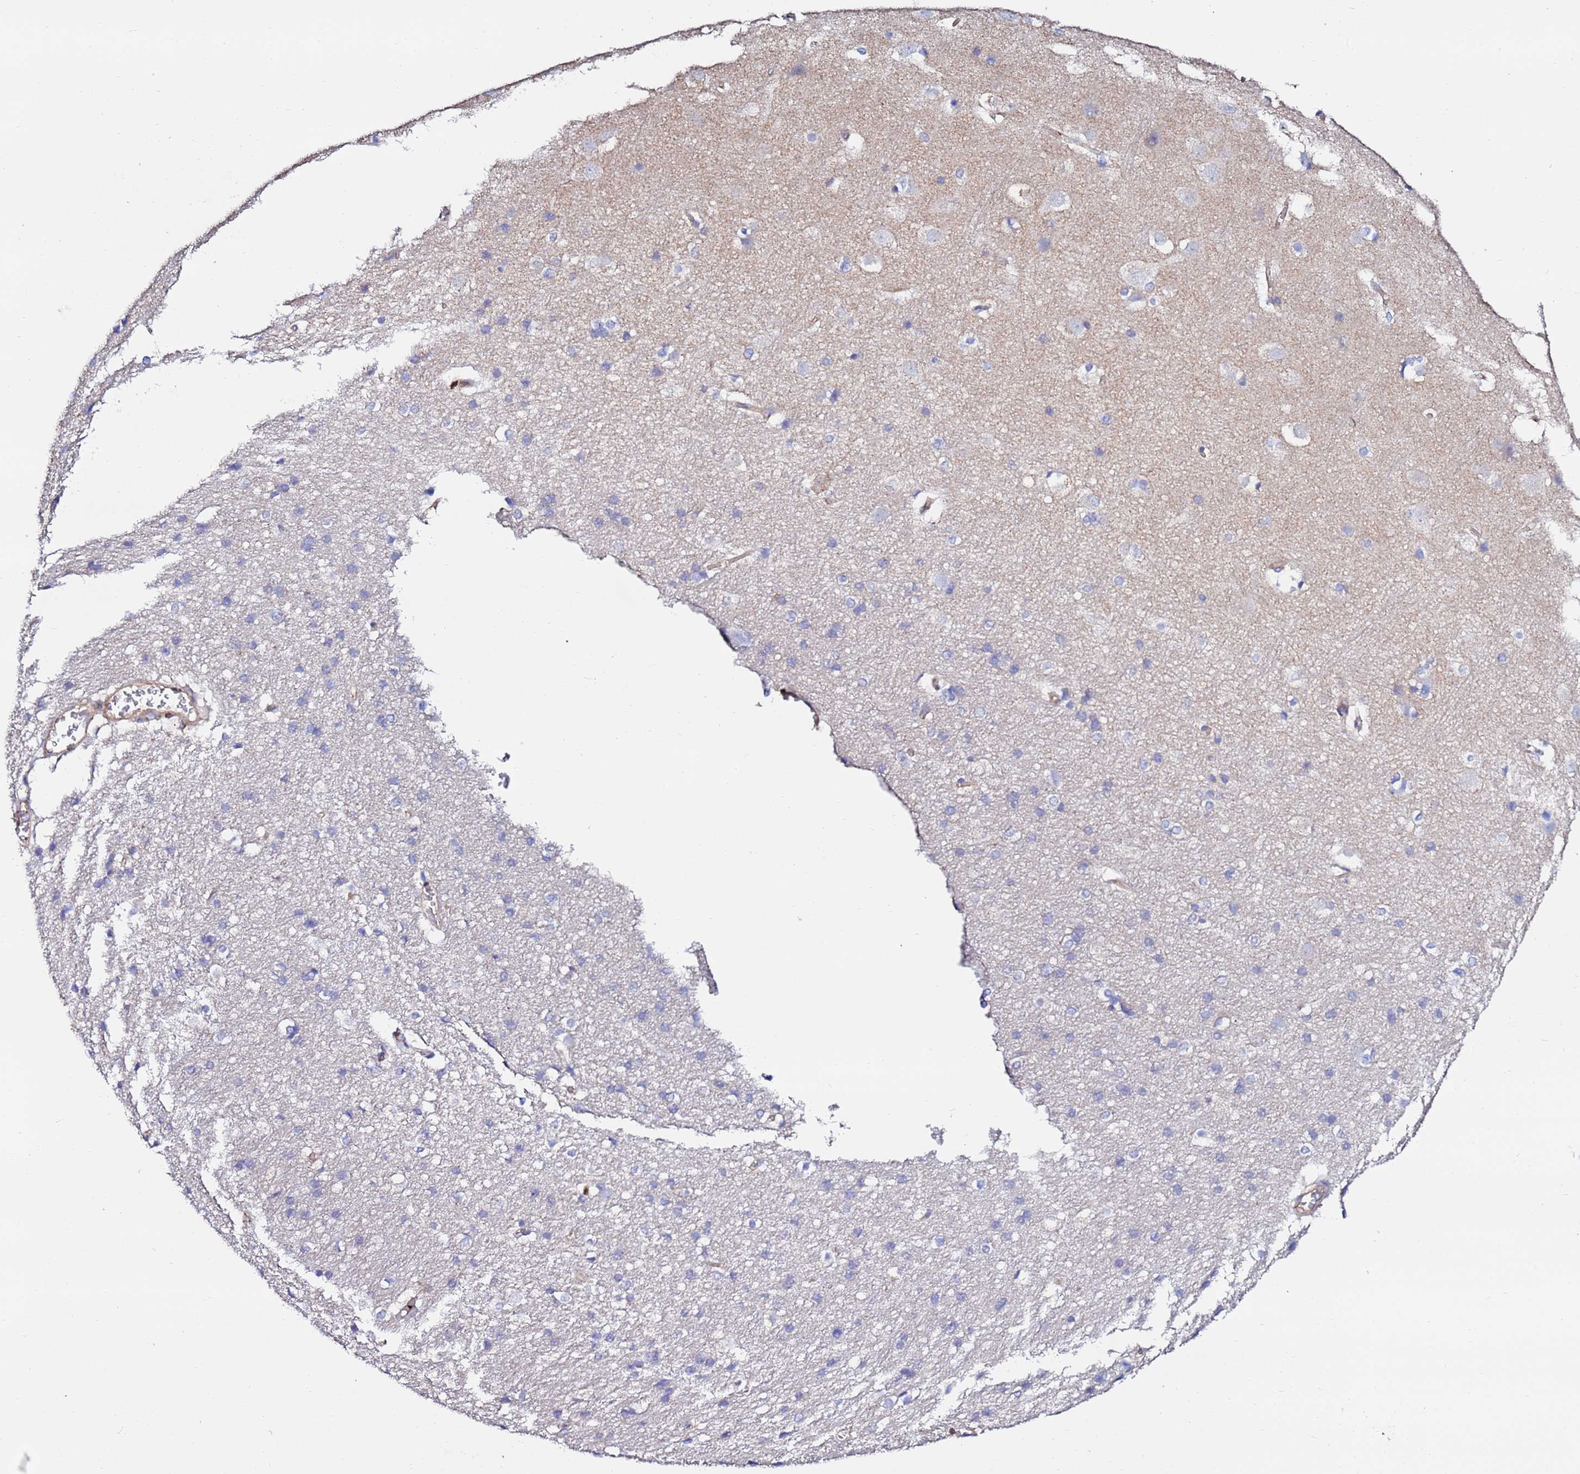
{"staining": {"intensity": "negative", "quantity": "none", "location": "none"}, "tissue": "cerebral cortex", "cell_type": "Endothelial cells", "image_type": "normal", "snomed": [{"axis": "morphology", "description": "Normal tissue, NOS"}, {"axis": "topography", "description": "Cerebral cortex"}], "caption": "The photomicrograph demonstrates no significant positivity in endothelial cells of cerebral cortex.", "gene": "POTEE", "patient": {"sex": "male", "age": 54}}